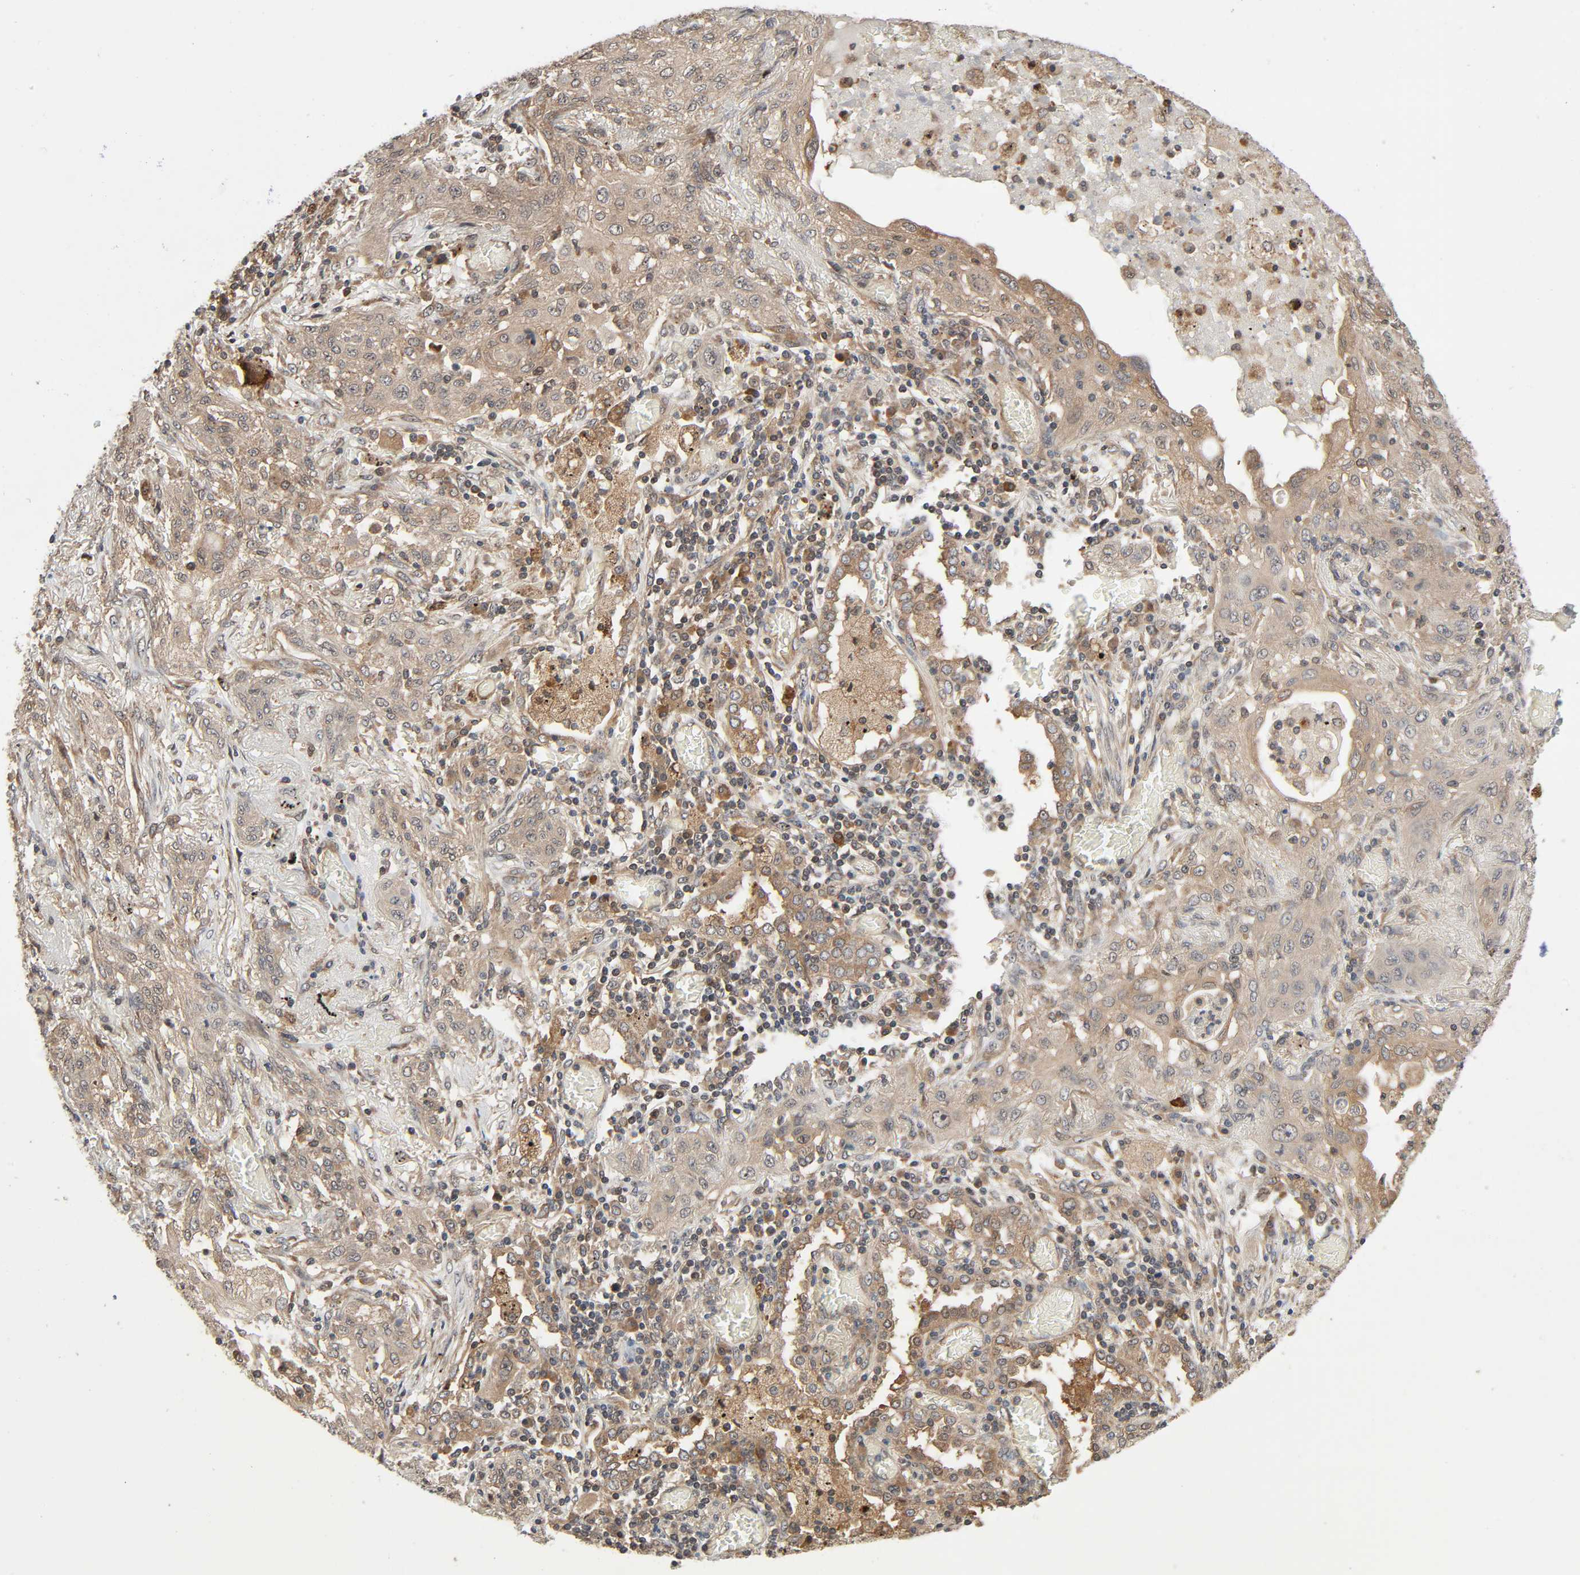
{"staining": {"intensity": "weak", "quantity": ">75%", "location": "cytoplasmic/membranous"}, "tissue": "lung cancer", "cell_type": "Tumor cells", "image_type": "cancer", "snomed": [{"axis": "morphology", "description": "Squamous cell carcinoma, NOS"}, {"axis": "topography", "description": "Lung"}], "caption": "Immunohistochemistry image of neoplastic tissue: lung cancer (squamous cell carcinoma) stained using immunohistochemistry (IHC) demonstrates low levels of weak protein expression localized specifically in the cytoplasmic/membranous of tumor cells, appearing as a cytoplasmic/membranous brown color.", "gene": "PPP2R1B", "patient": {"sex": "female", "age": 47}}